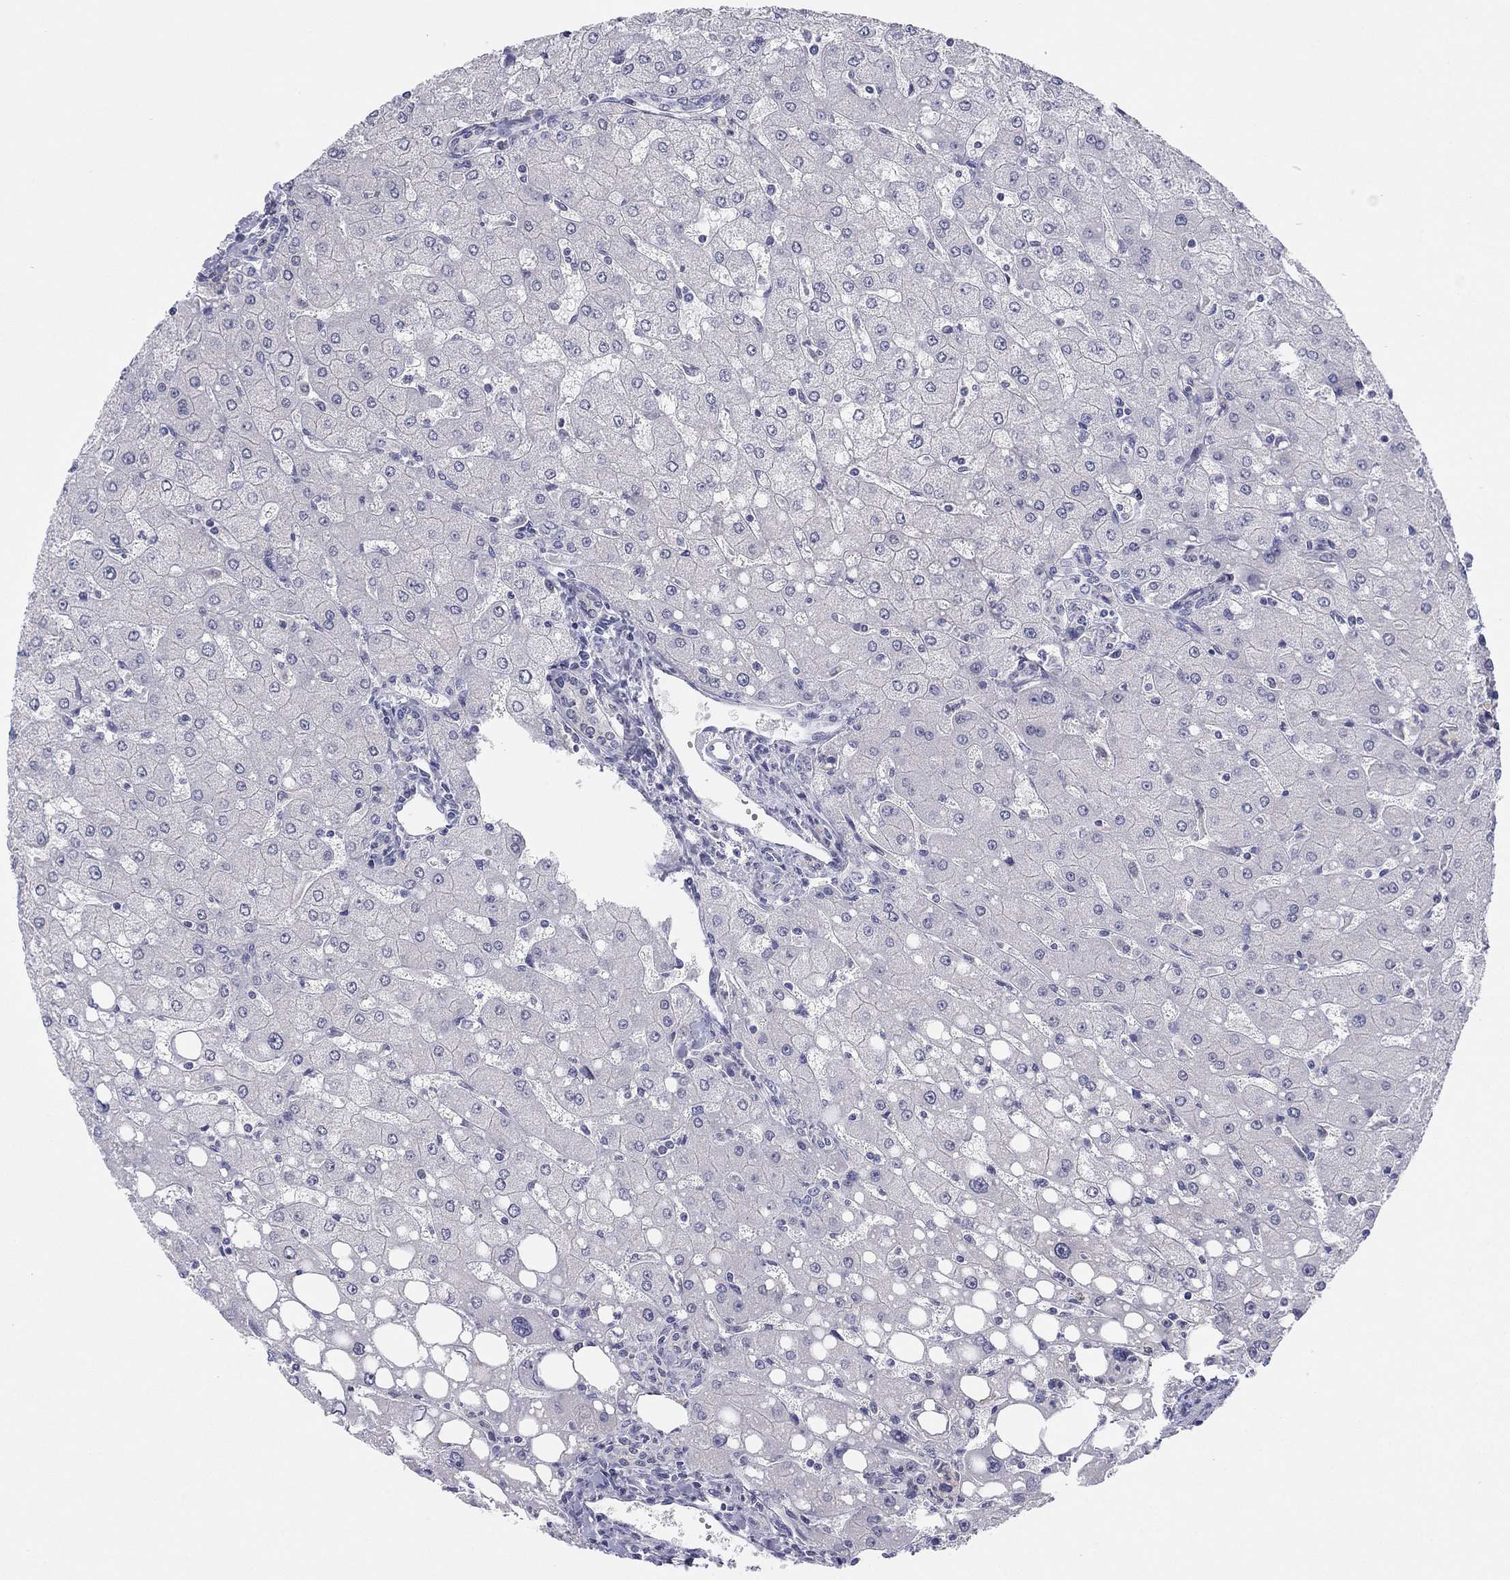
{"staining": {"intensity": "negative", "quantity": "none", "location": "none"}, "tissue": "liver", "cell_type": "Cholangiocytes", "image_type": "normal", "snomed": [{"axis": "morphology", "description": "Normal tissue, NOS"}, {"axis": "topography", "description": "Liver"}], "caption": "This is a photomicrograph of immunohistochemistry (IHC) staining of benign liver, which shows no expression in cholangiocytes. (Brightfield microscopy of DAB (3,3'-diaminobenzidine) immunohistochemistry (IHC) at high magnification).", "gene": "PDXK", "patient": {"sex": "female", "age": 53}}